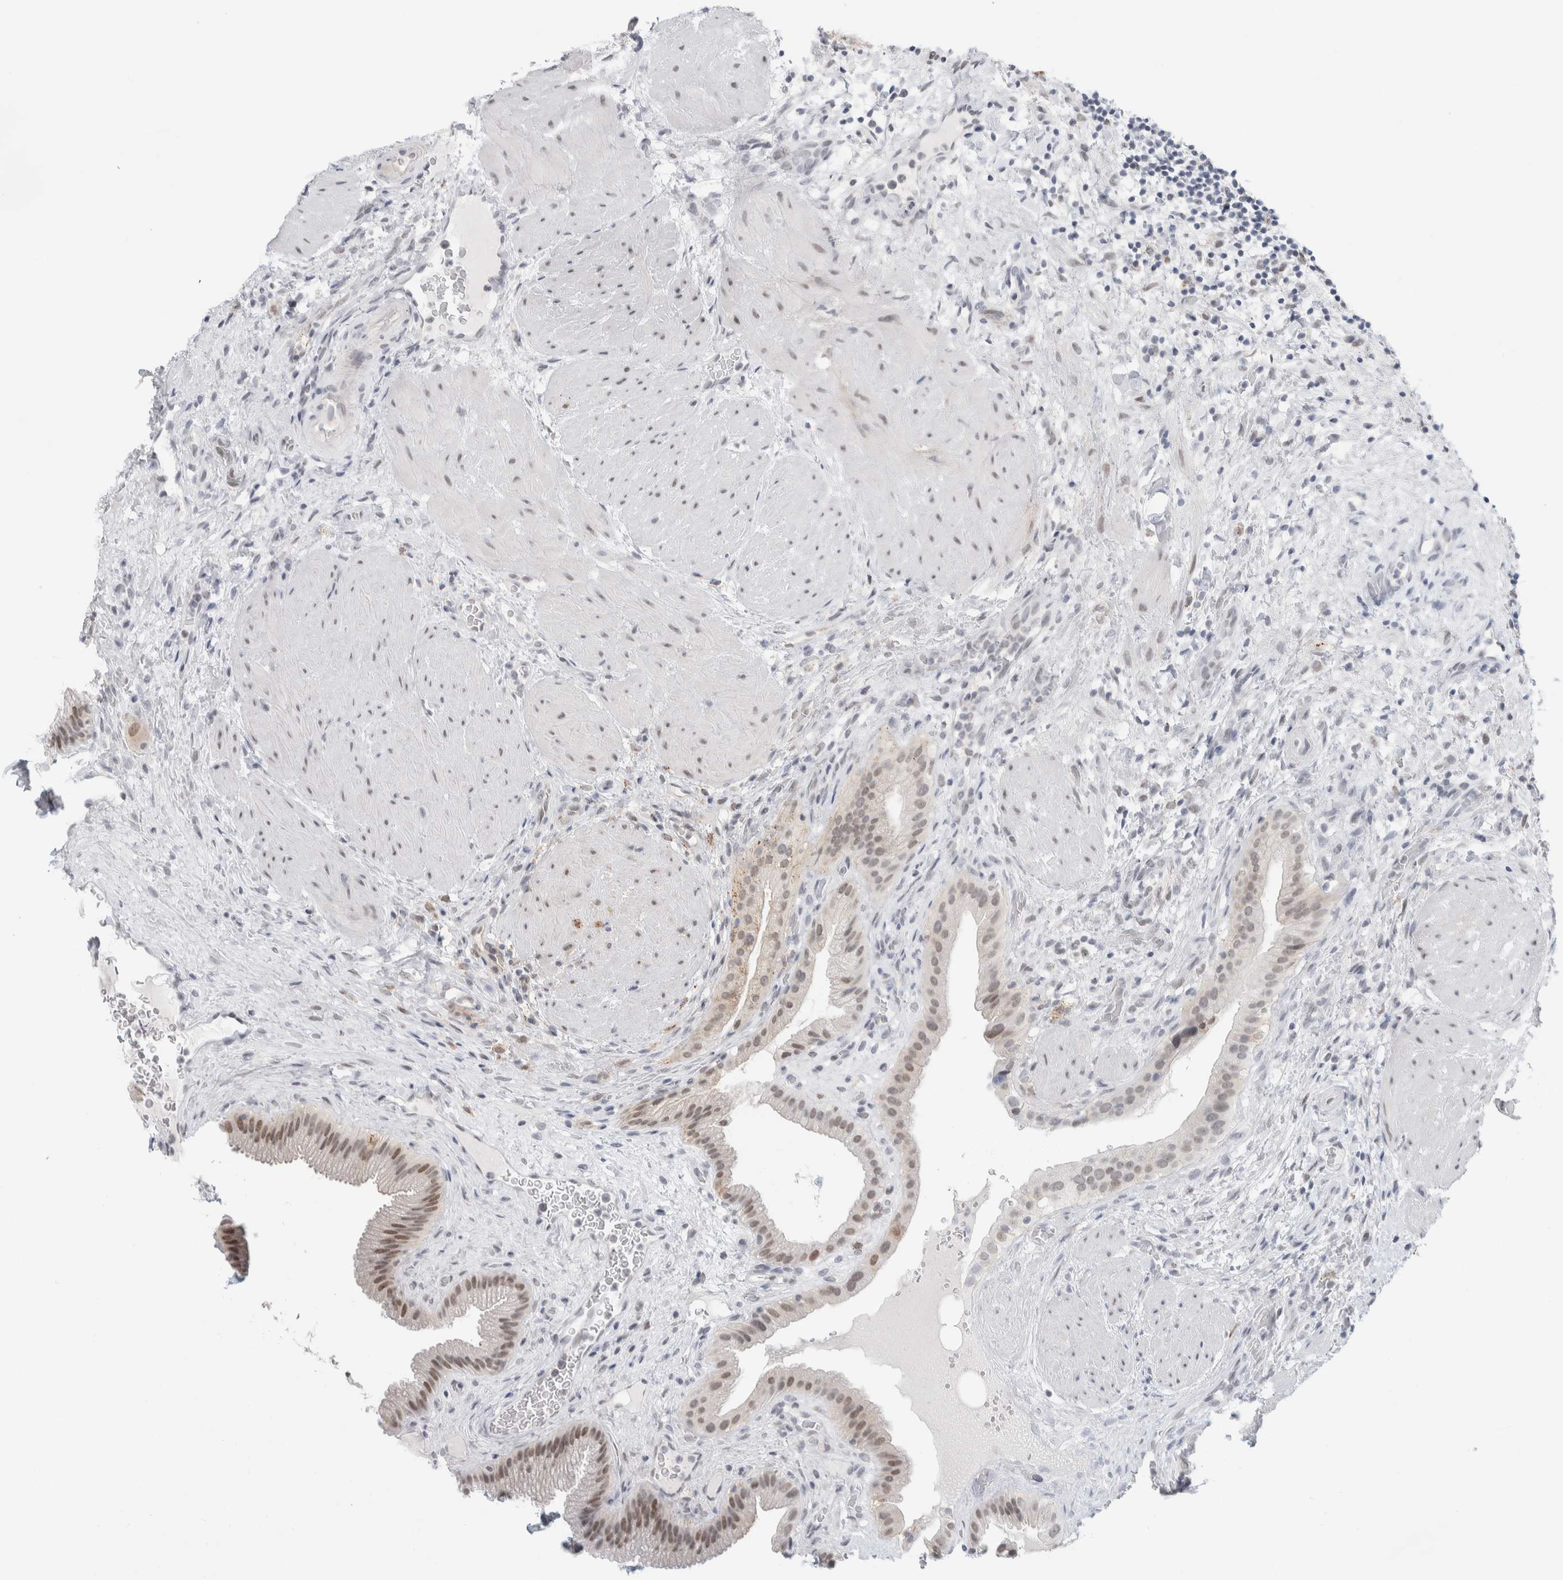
{"staining": {"intensity": "moderate", "quantity": ">75%", "location": "nuclear"}, "tissue": "gallbladder", "cell_type": "Glandular cells", "image_type": "normal", "snomed": [{"axis": "morphology", "description": "Normal tissue, NOS"}, {"axis": "topography", "description": "Gallbladder"}], "caption": "Protein expression analysis of unremarkable human gallbladder reveals moderate nuclear staining in about >75% of glandular cells.", "gene": "CDH17", "patient": {"sex": "male", "age": 49}}